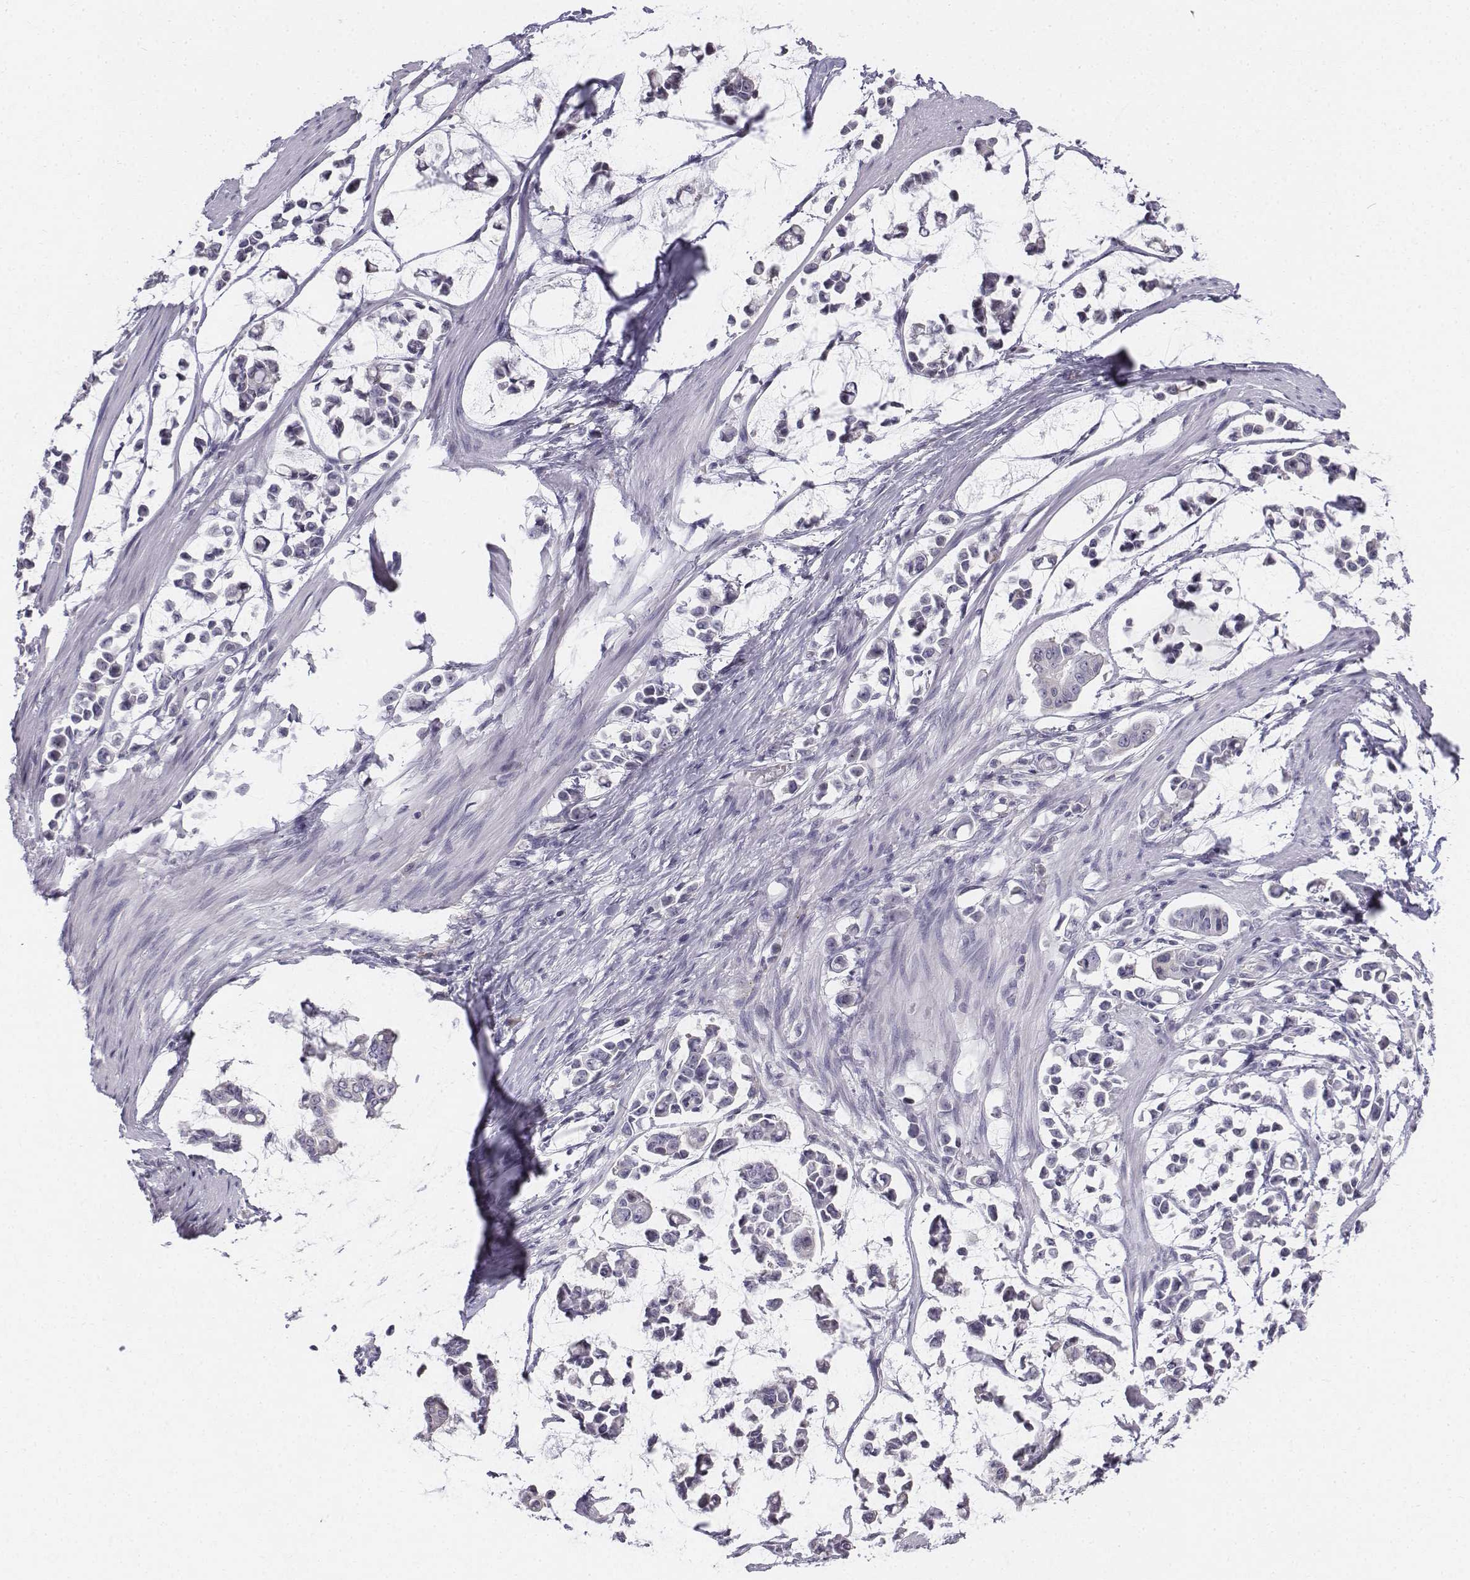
{"staining": {"intensity": "negative", "quantity": "none", "location": "none"}, "tissue": "stomach cancer", "cell_type": "Tumor cells", "image_type": "cancer", "snomed": [{"axis": "morphology", "description": "Adenocarcinoma, NOS"}, {"axis": "topography", "description": "Stomach"}], "caption": "This is an IHC micrograph of human adenocarcinoma (stomach). There is no positivity in tumor cells.", "gene": "PENK", "patient": {"sex": "male", "age": 82}}